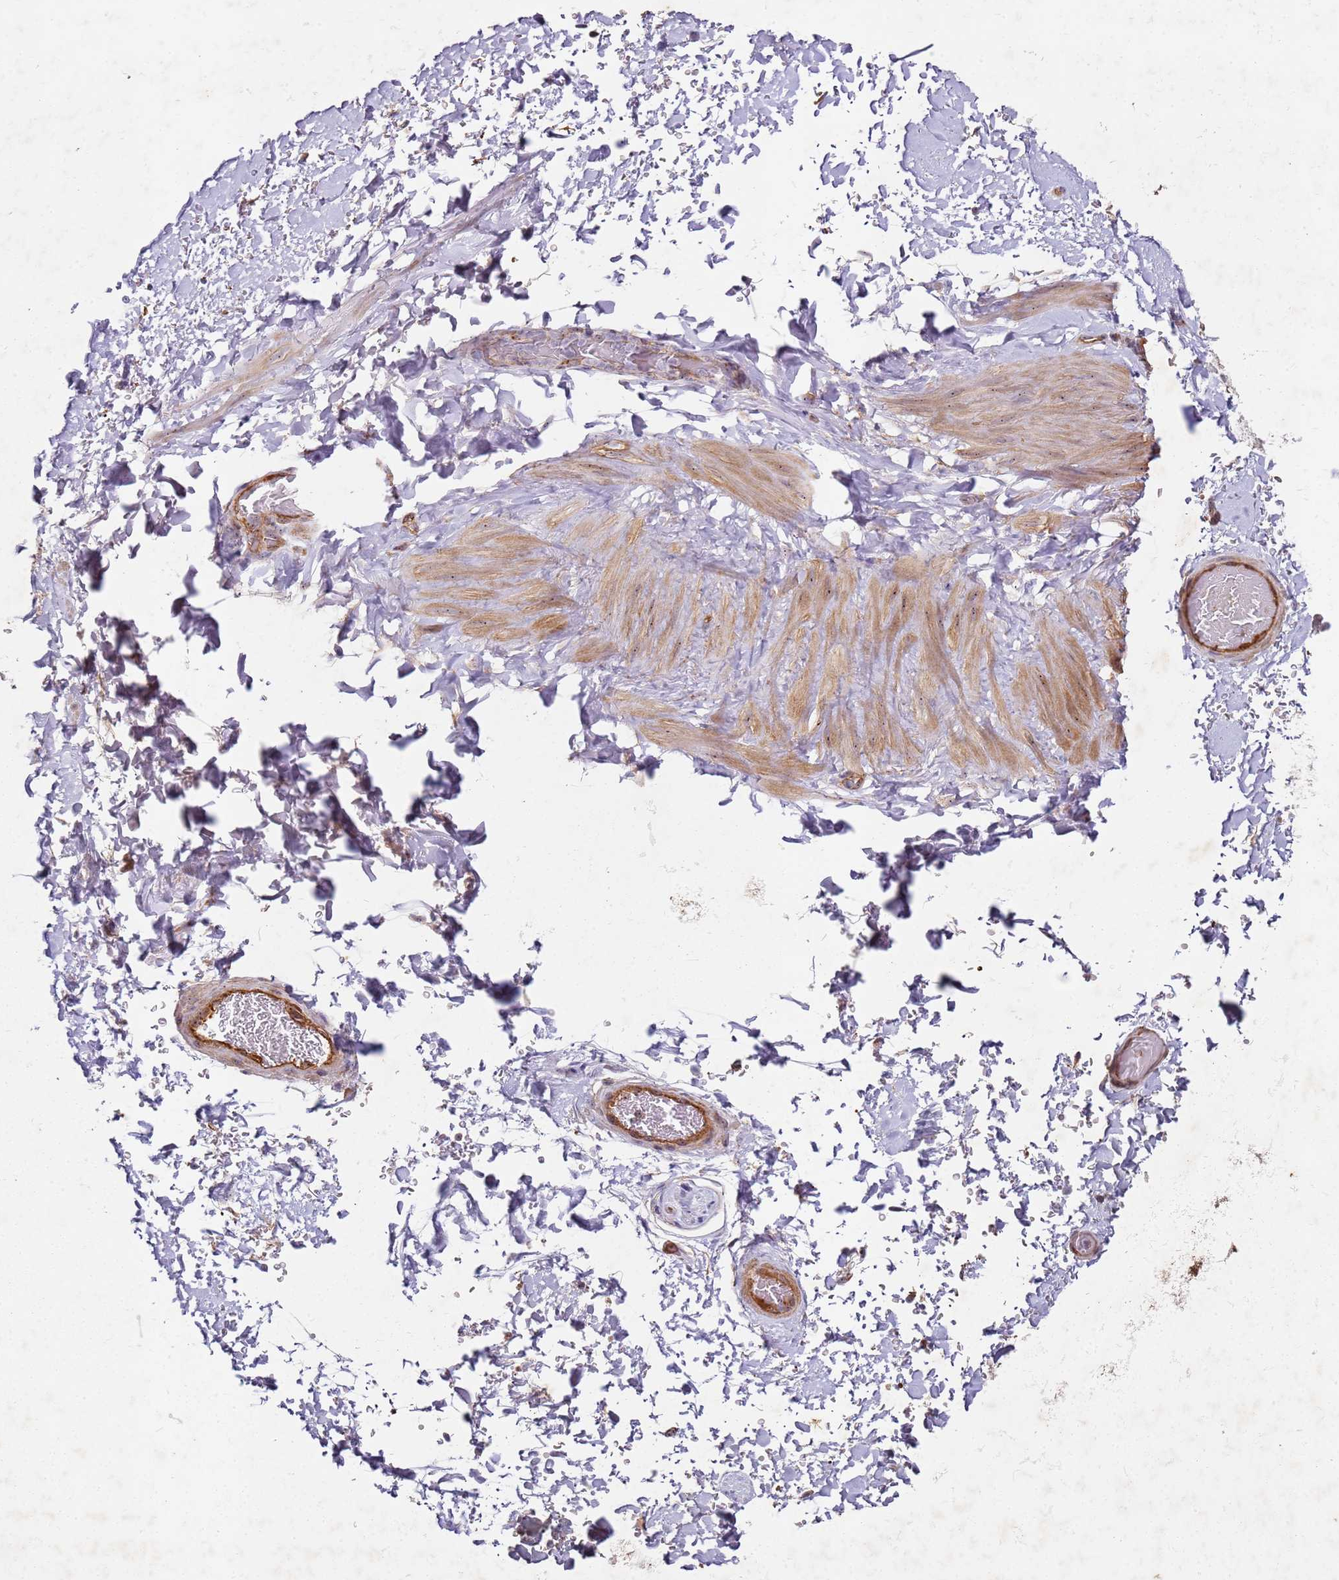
{"staining": {"intensity": "weak", "quantity": "25%-75%", "location": "cytoplasmic/membranous"}, "tissue": "adipose tissue", "cell_type": "Adipocytes", "image_type": "normal", "snomed": [{"axis": "morphology", "description": "Normal tissue, NOS"}, {"axis": "topography", "description": "Soft tissue"}, {"axis": "topography", "description": "Vascular tissue"}], "caption": "DAB (3,3'-diaminobenzidine) immunohistochemical staining of unremarkable human adipose tissue displays weak cytoplasmic/membranous protein positivity in about 25%-75% of adipocytes. (Brightfield microscopy of DAB IHC at high magnification).", "gene": "C2CD4B", "patient": {"sex": "male", "age": 41}}